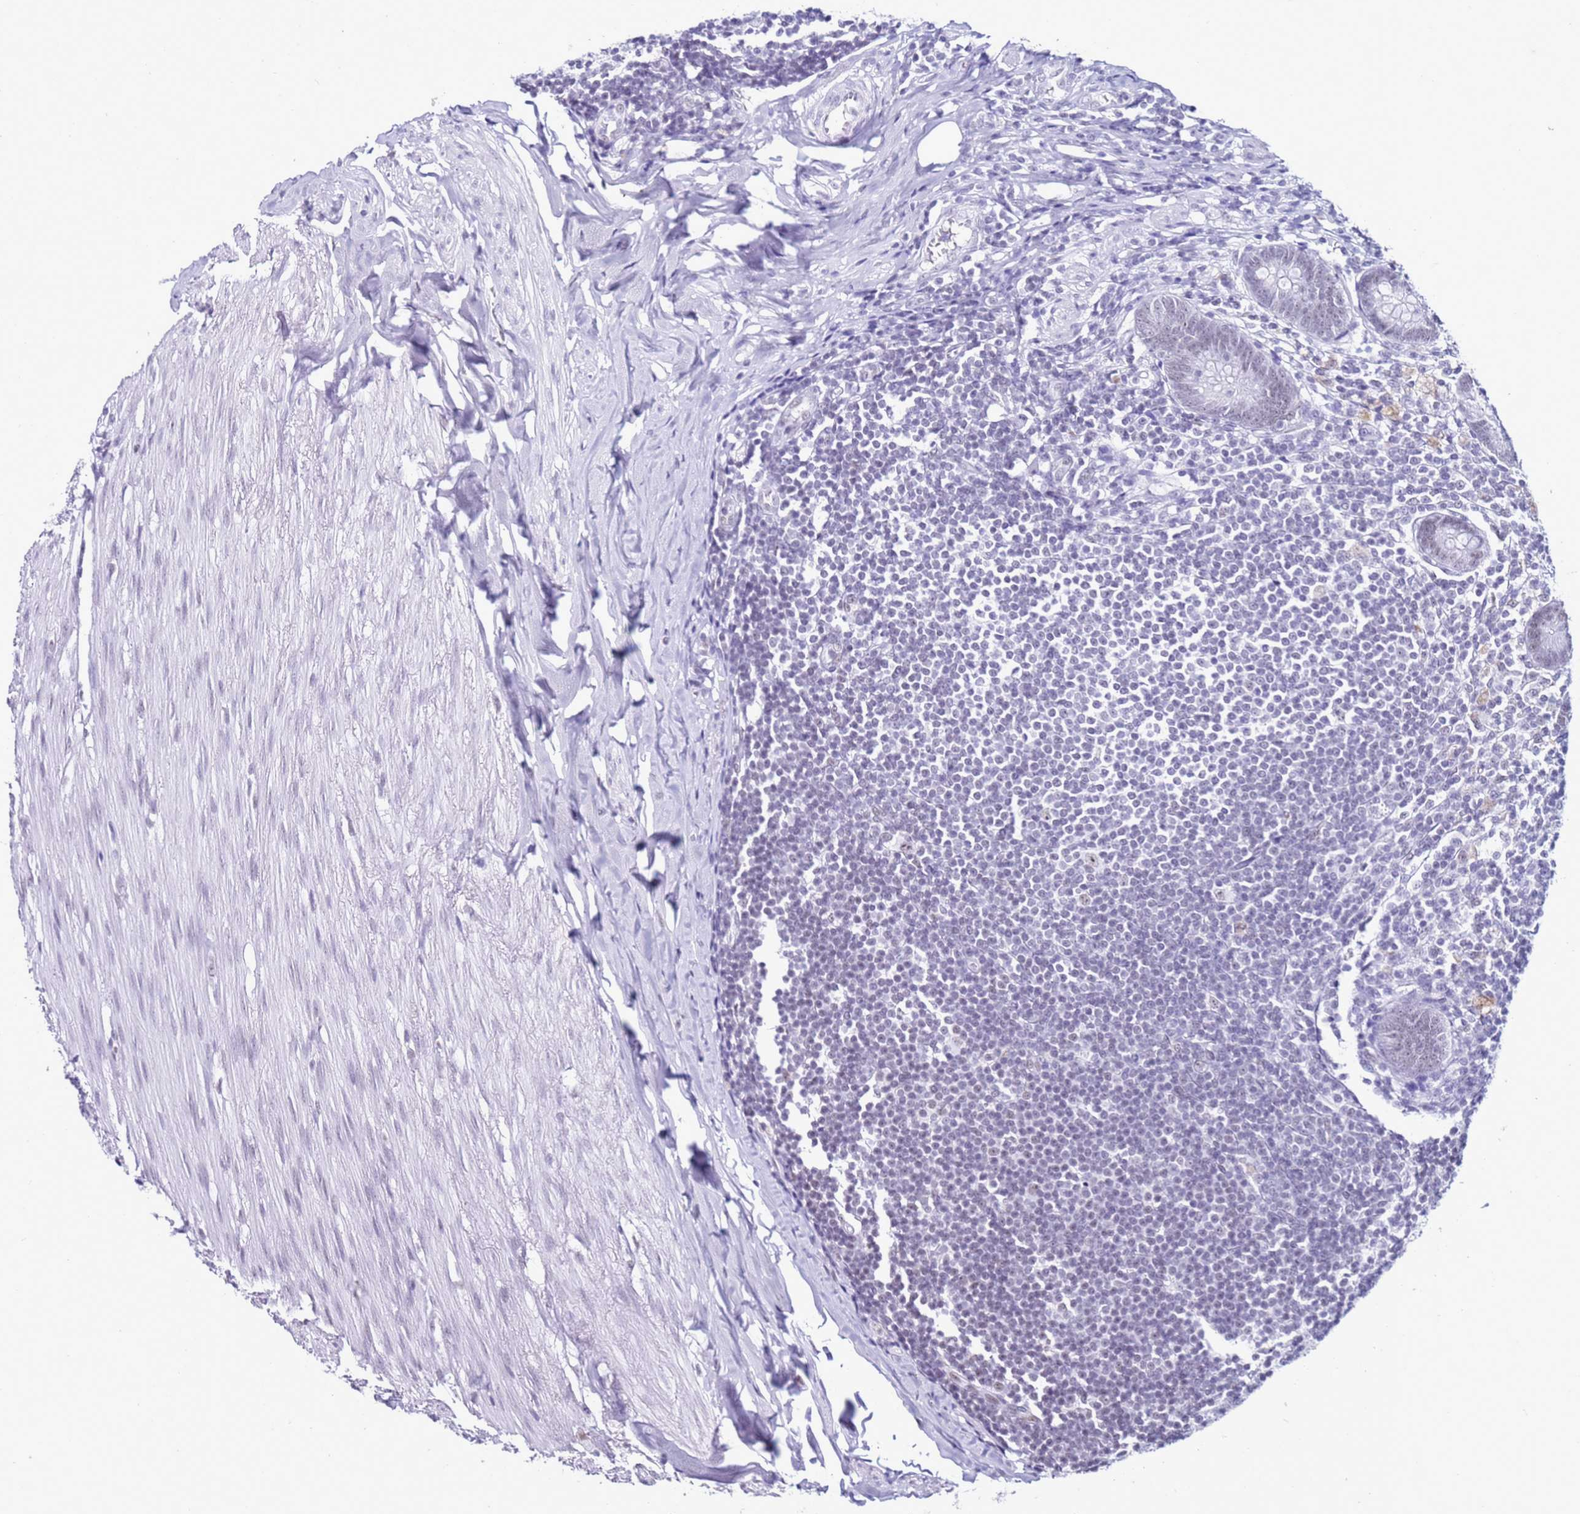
{"staining": {"intensity": "negative", "quantity": "none", "location": "none"}, "tissue": "appendix", "cell_type": "Glandular cells", "image_type": "normal", "snomed": [{"axis": "morphology", "description": "Normal tissue, NOS"}, {"axis": "topography", "description": "Appendix"}], "caption": "Immunohistochemistry histopathology image of normal human appendix stained for a protein (brown), which demonstrates no expression in glandular cells.", "gene": "DHX15", "patient": {"sex": "female", "age": 62}}